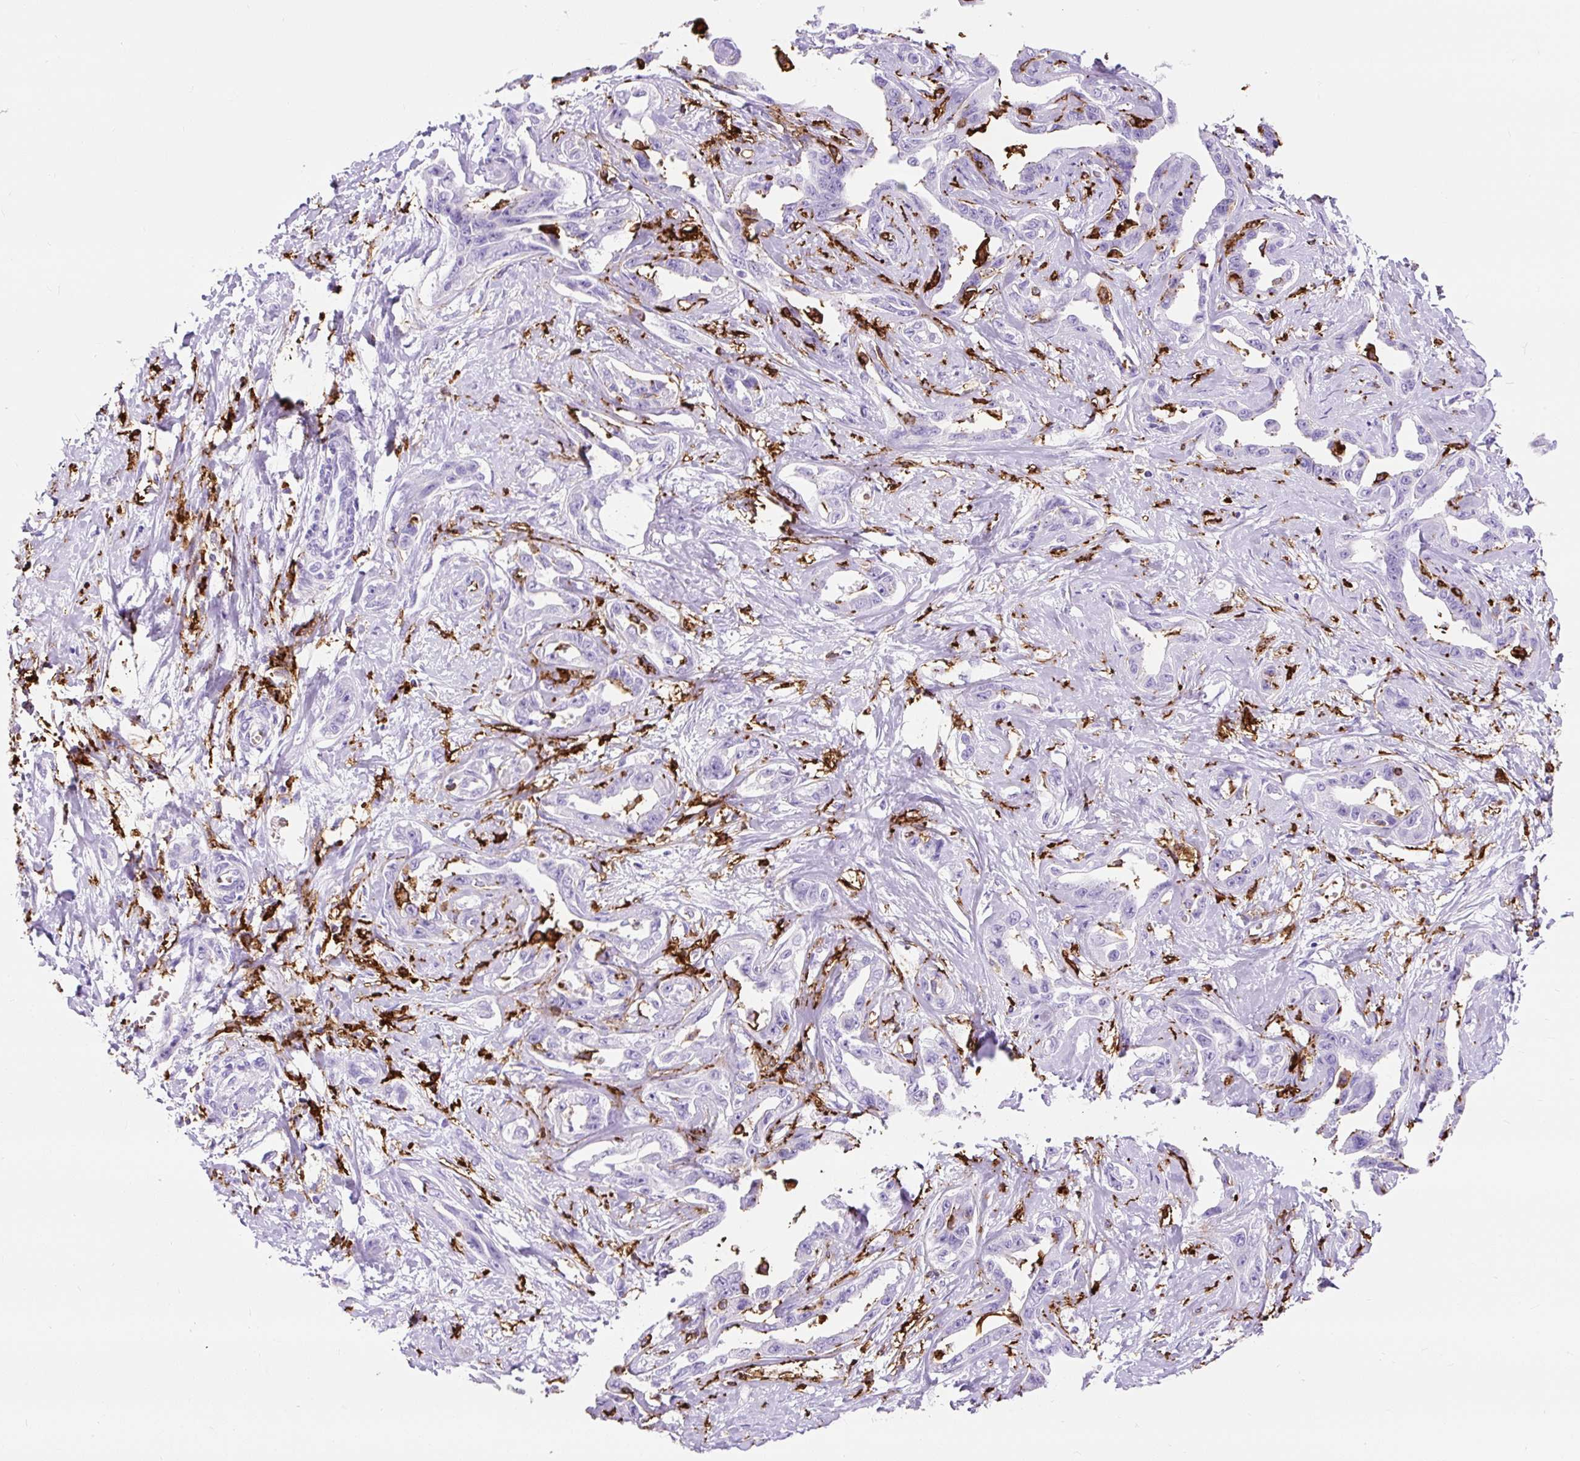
{"staining": {"intensity": "negative", "quantity": "none", "location": "none"}, "tissue": "liver cancer", "cell_type": "Tumor cells", "image_type": "cancer", "snomed": [{"axis": "morphology", "description": "Cholangiocarcinoma"}, {"axis": "topography", "description": "Liver"}], "caption": "Liver cancer was stained to show a protein in brown. There is no significant staining in tumor cells.", "gene": "HLA-DRA", "patient": {"sex": "male", "age": 59}}